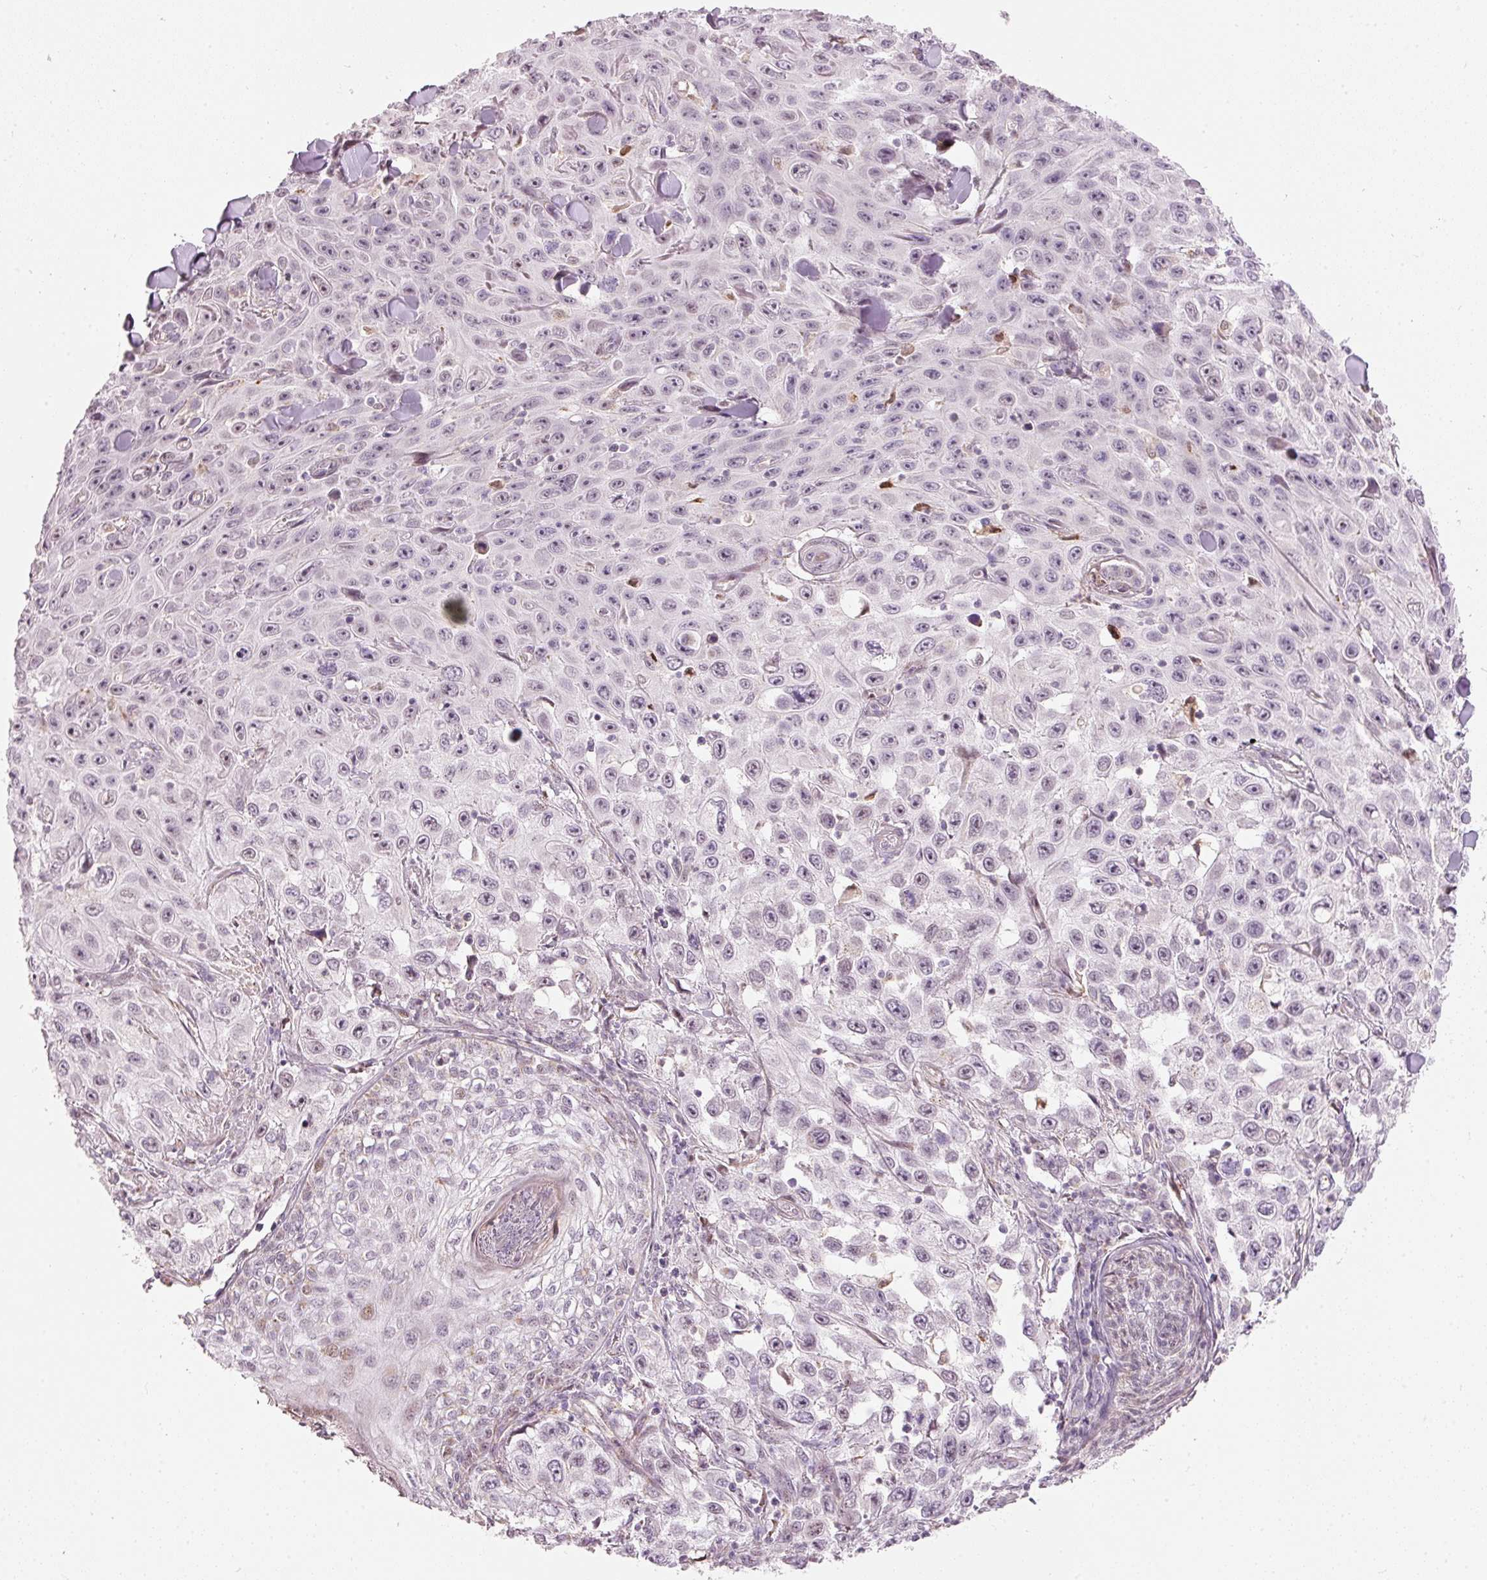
{"staining": {"intensity": "negative", "quantity": "none", "location": "none"}, "tissue": "skin cancer", "cell_type": "Tumor cells", "image_type": "cancer", "snomed": [{"axis": "morphology", "description": "Squamous cell carcinoma, NOS"}, {"axis": "topography", "description": "Skin"}], "caption": "A high-resolution image shows immunohistochemistry staining of skin squamous cell carcinoma, which shows no significant staining in tumor cells. (Stains: DAB immunohistochemistry (IHC) with hematoxylin counter stain, Microscopy: brightfield microscopy at high magnification).", "gene": "RNF39", "patient": {"sex": "male", "age": 82}}